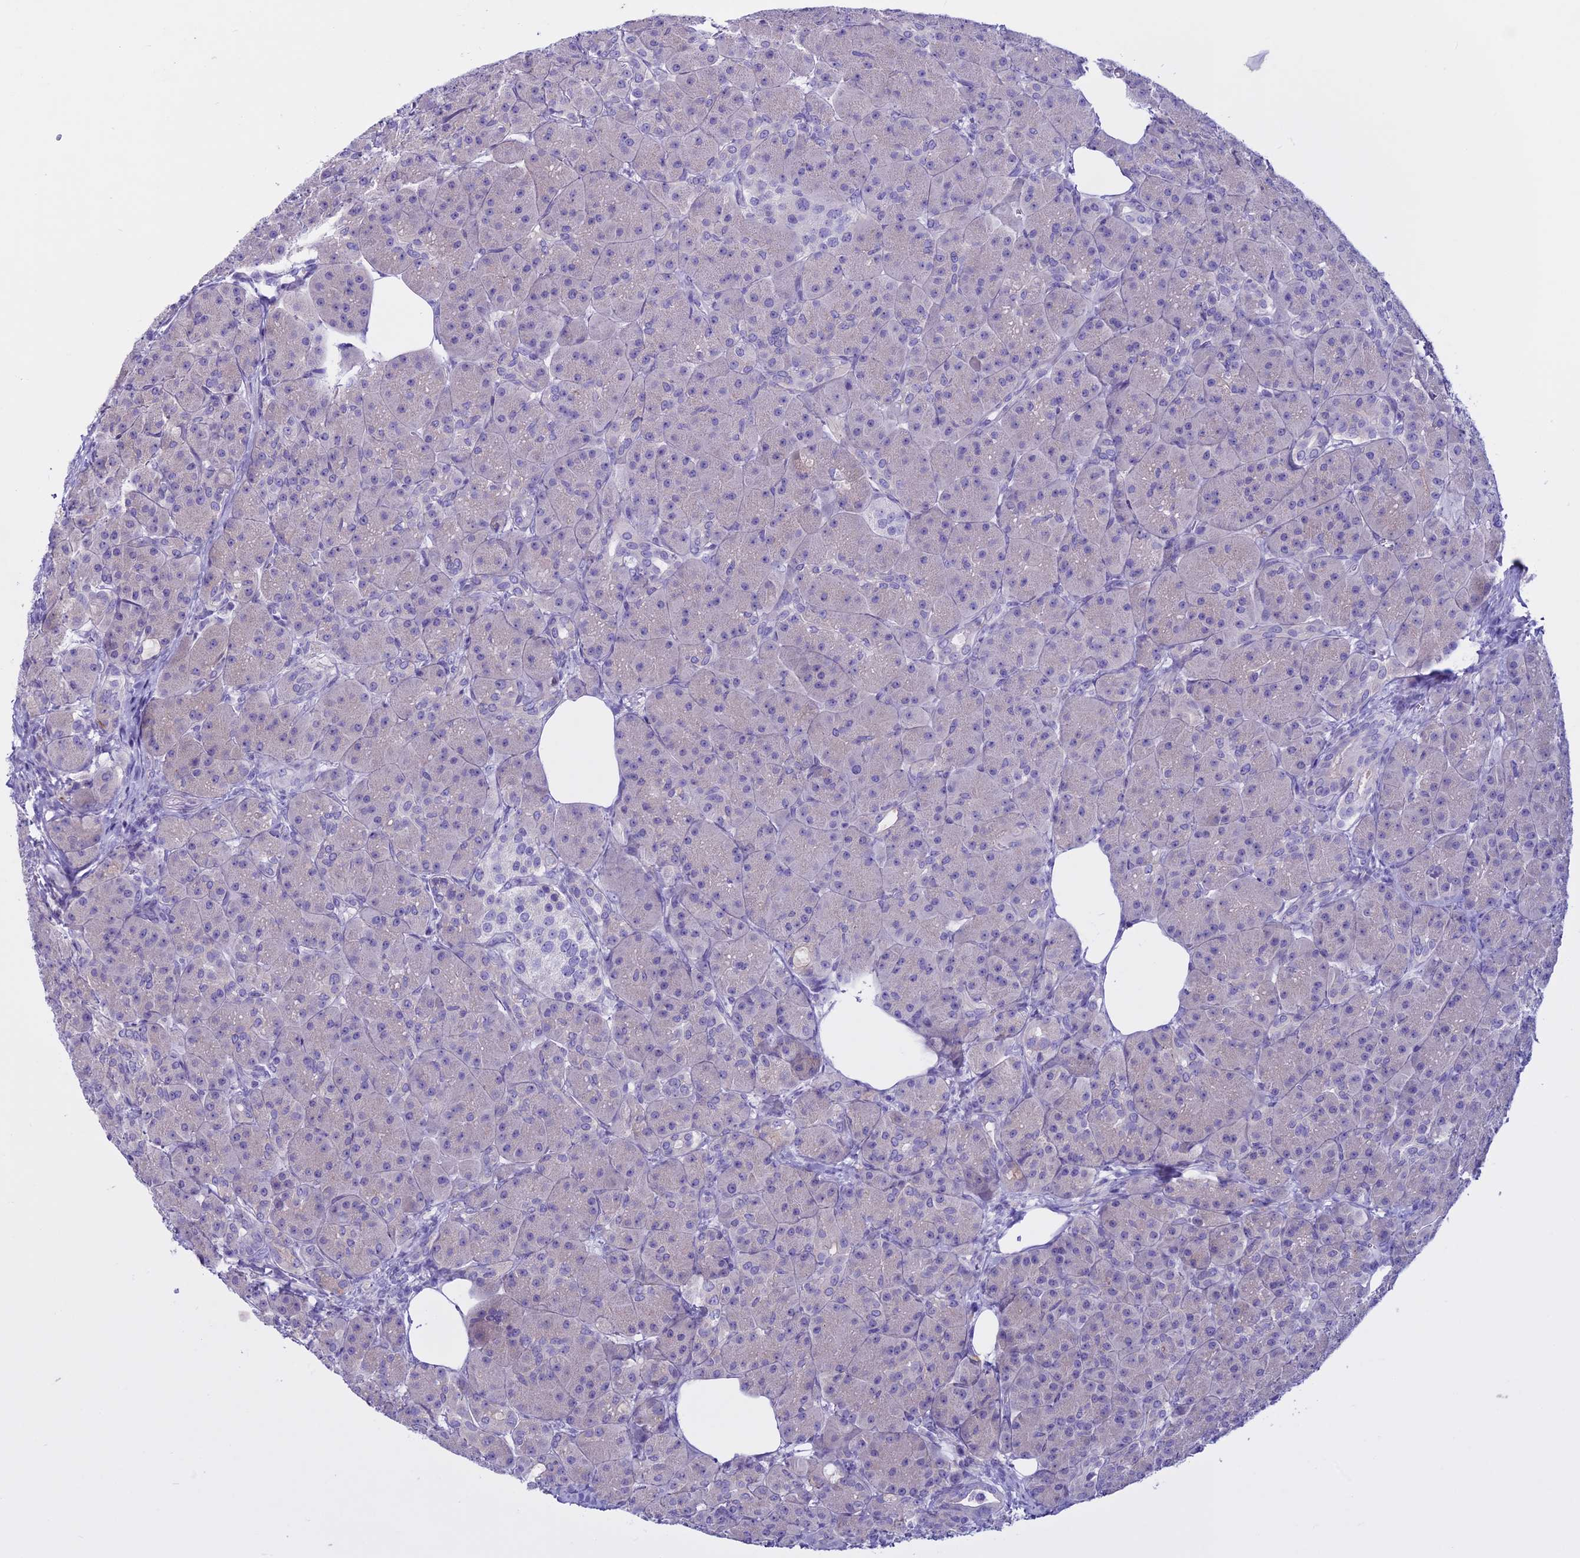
{"staining": {"intensity": "negative", "quantity": "none", "location": "none"}, "tissue": "pancreas", "cell_type": "Exocrine glandular cells", "image_type": "normal", "snomed": [{"axis": "morphology", "description": "Normal tissue, NOS"}, {"axis": "topography", "description": "Pancreas"}], "caption": "High magnification brightfield microscopy of benign pancreas stained with DAB (brown) and counterstained with hematoxylin (blue): exocrine glandular cells show no significant expression. (DAB (3,3'-diaminobenzidine) immunohistochemistry (IHC) visualized using brightfield microscopy, high magnification).", "gene": "CLEC2L", "patient": {"sex": "male", "age": 63}}